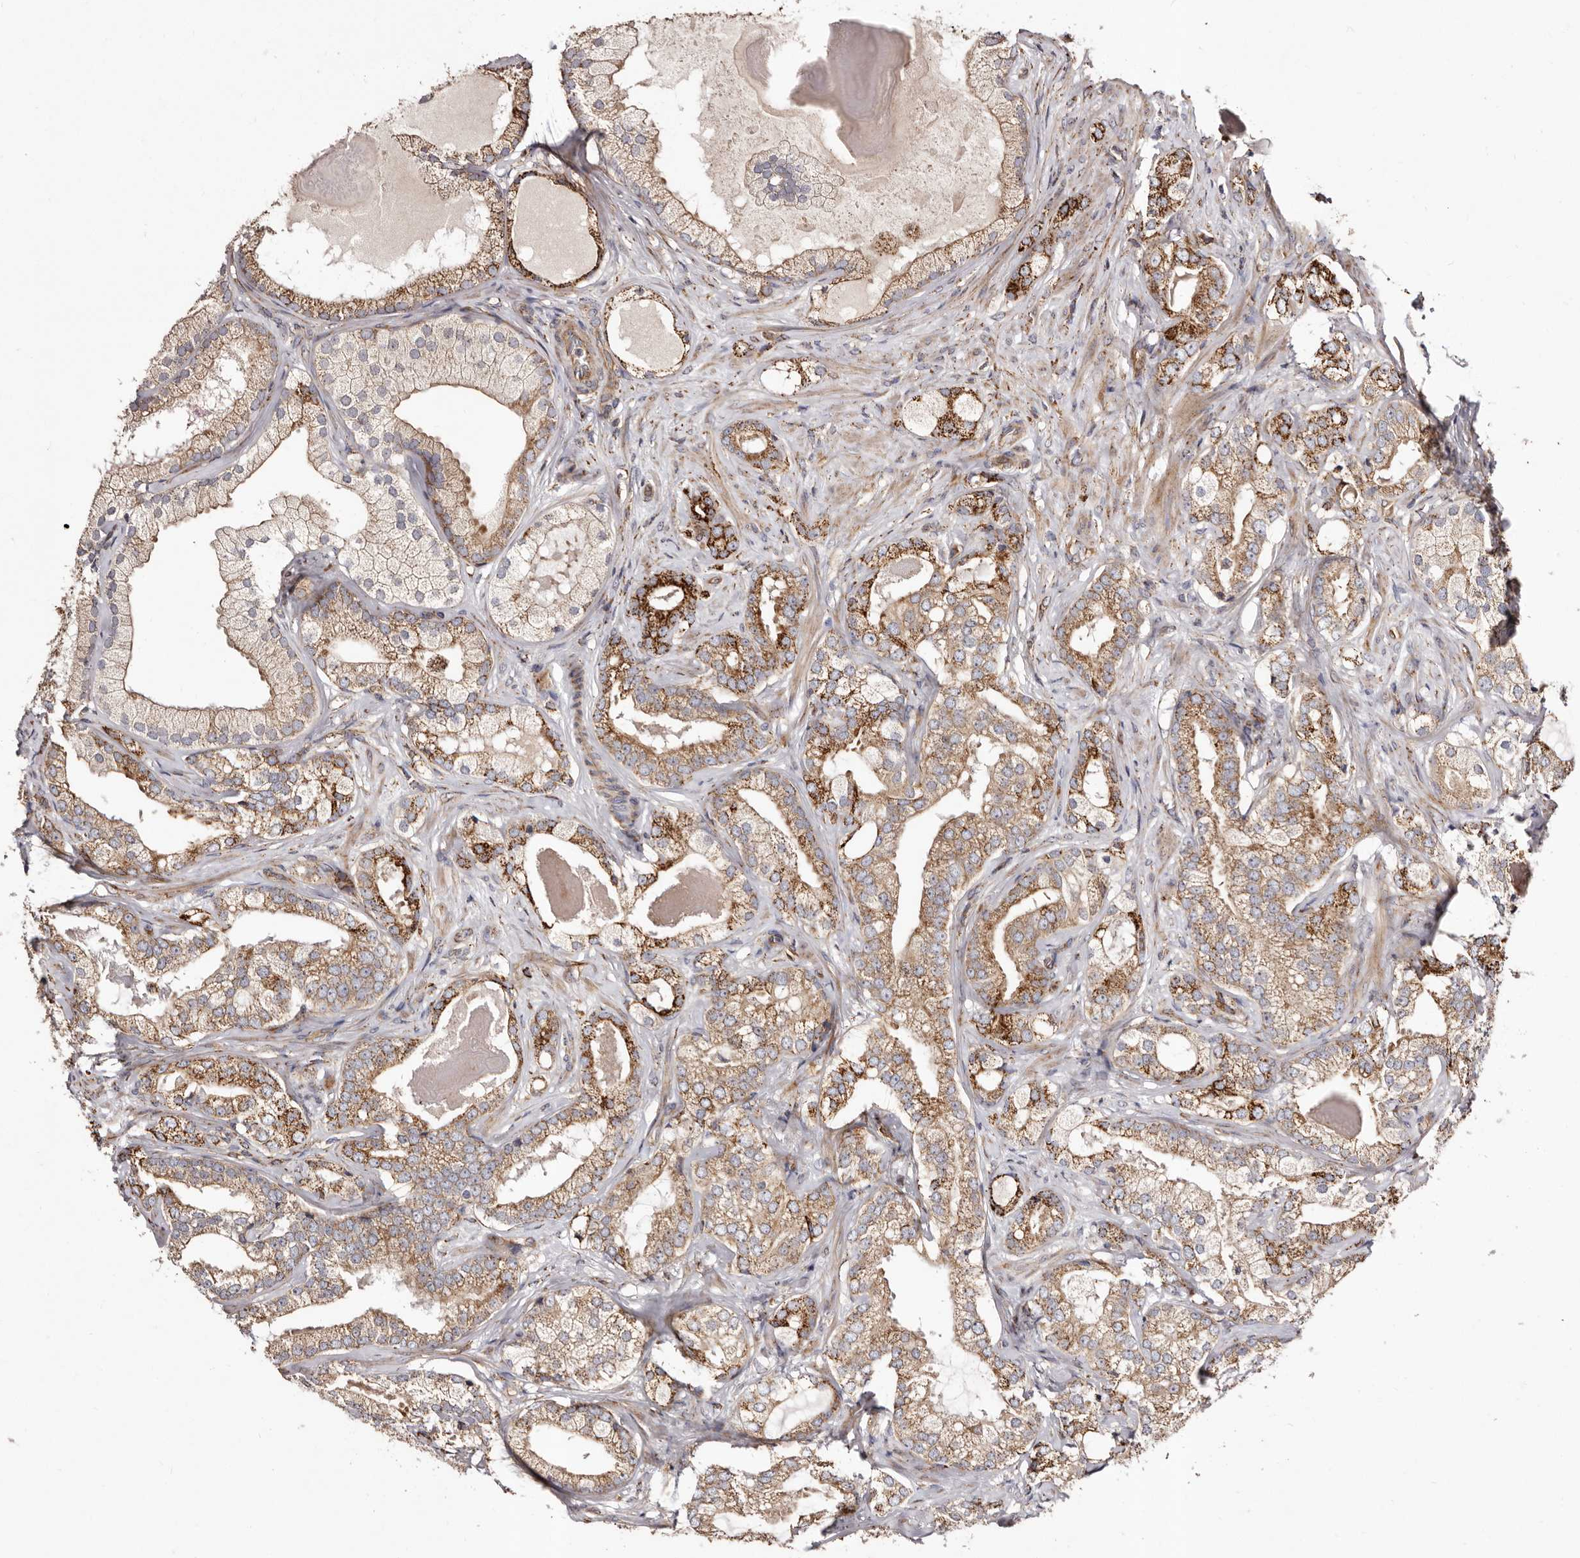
{"staining": {"intensity": "strong", "quantity": "25%-75%", "location": "cytoplasmic/membranous"}, "tissue": "prostate cancer", "cell_type": "Tumor cells", "image_type": "cancer", "snomed": [{"axis": "morphology", "description": "Normal morphology"}, {"axis": "morphology", "description": "Adenocarcinoma, Low grade"}, {"axis": "topography", "description": "Prostate"}], "caption": "Tumor cells display strong cytoplasmic/membranous positivity in about 25%-75% of cells in prostate low-grade adenocarcinoma.", "gene": "LUZP1", "patient": {"sex": "male", "age": 72}}